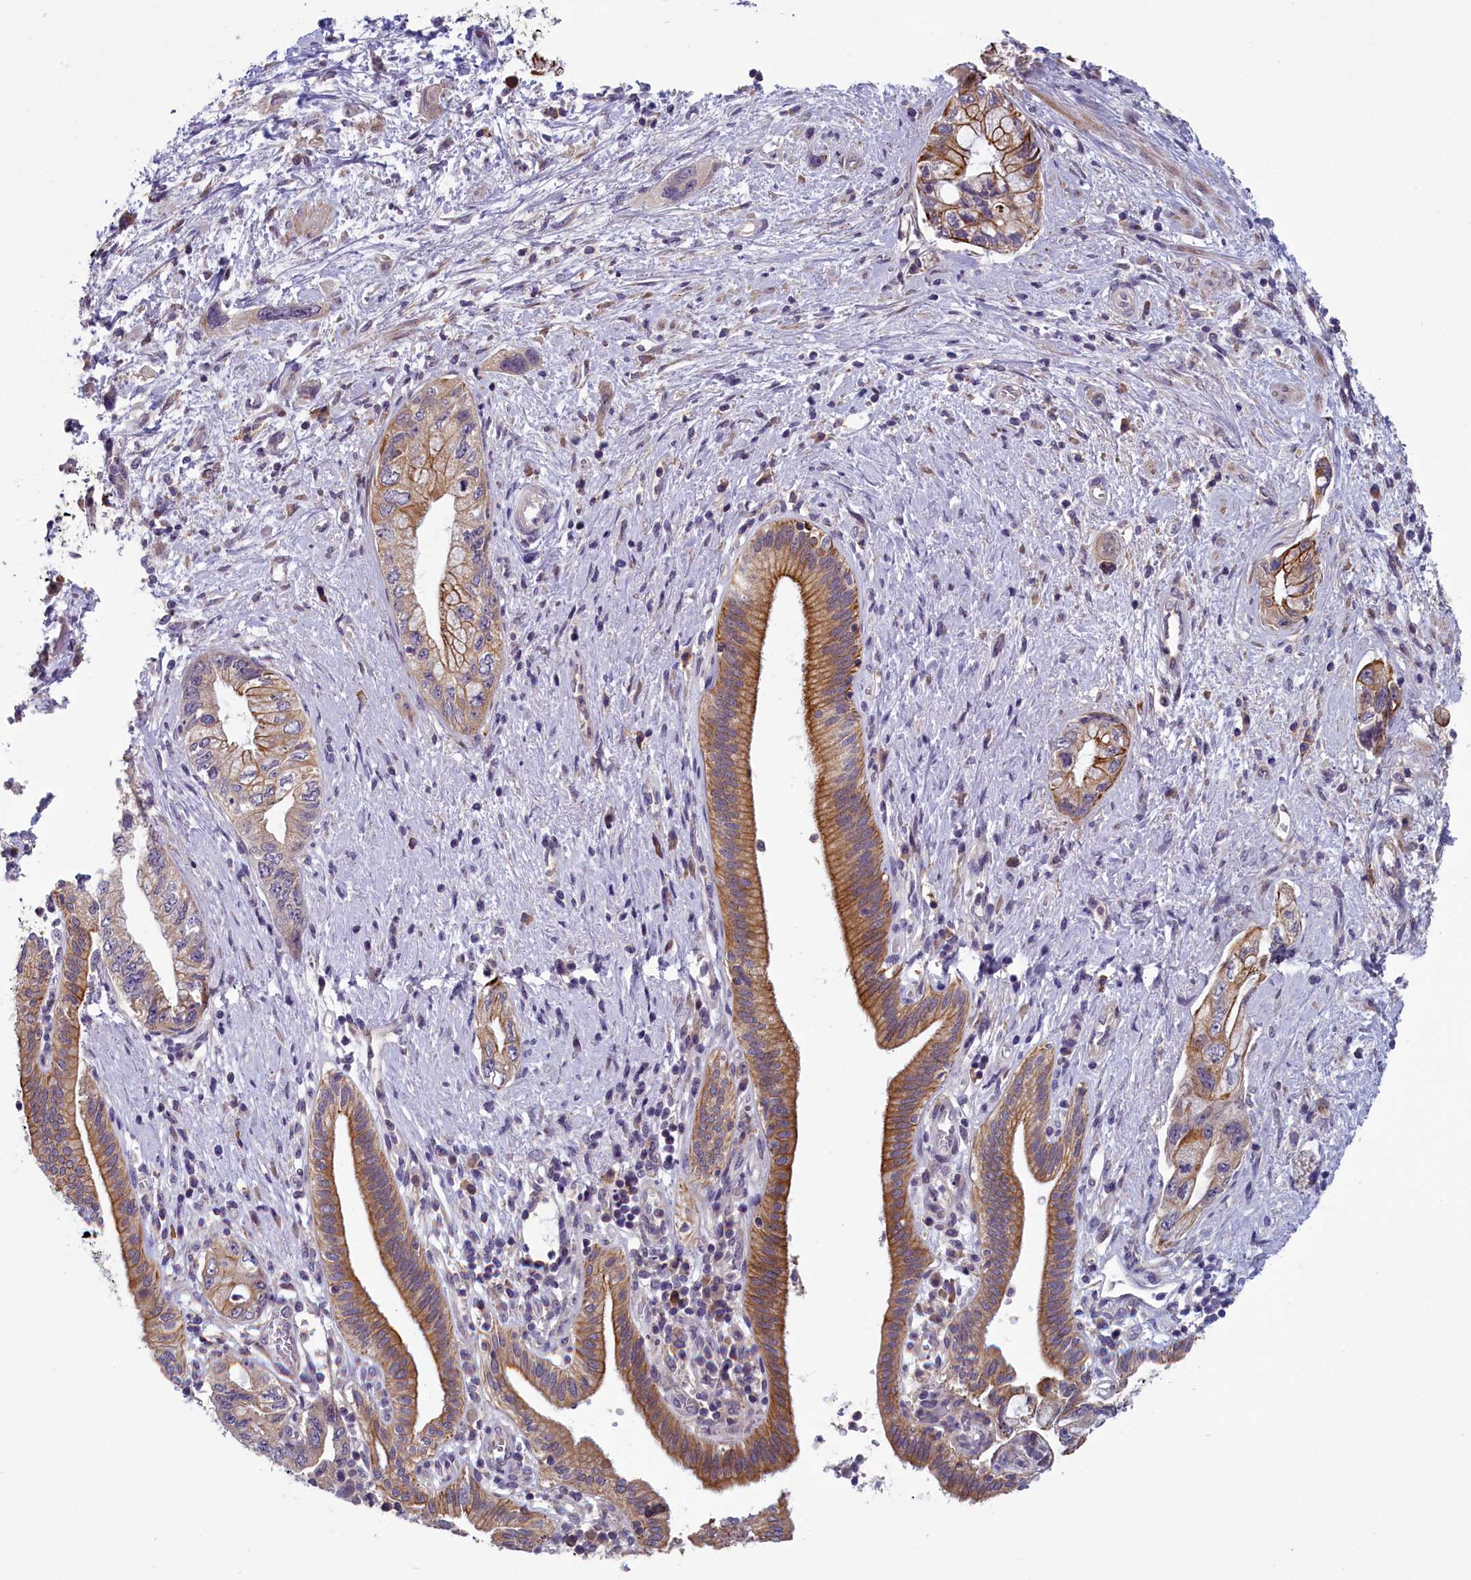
{"staining": {"intensity": "moderate", "quantity": "25%-75%", "location": "cytoplasmic/membranous"}, "tissue": "pancreatic cancer", "cell_type": "Tumor cells", "image_type": "cancer", "snomed": [{"axis": "morphology", "description": "Adenocarcinoma, NOS"}, {"axis": "topography", "description": "Pancreas"}], "caption": "A brown stain shows moderate cytoplasmic/membranous positivity of a protein in human adenocarcinoma (pancreatic) tumor cells.", "gene": "ANKRD39", "patient": {"sex": "female", "age": 73}}